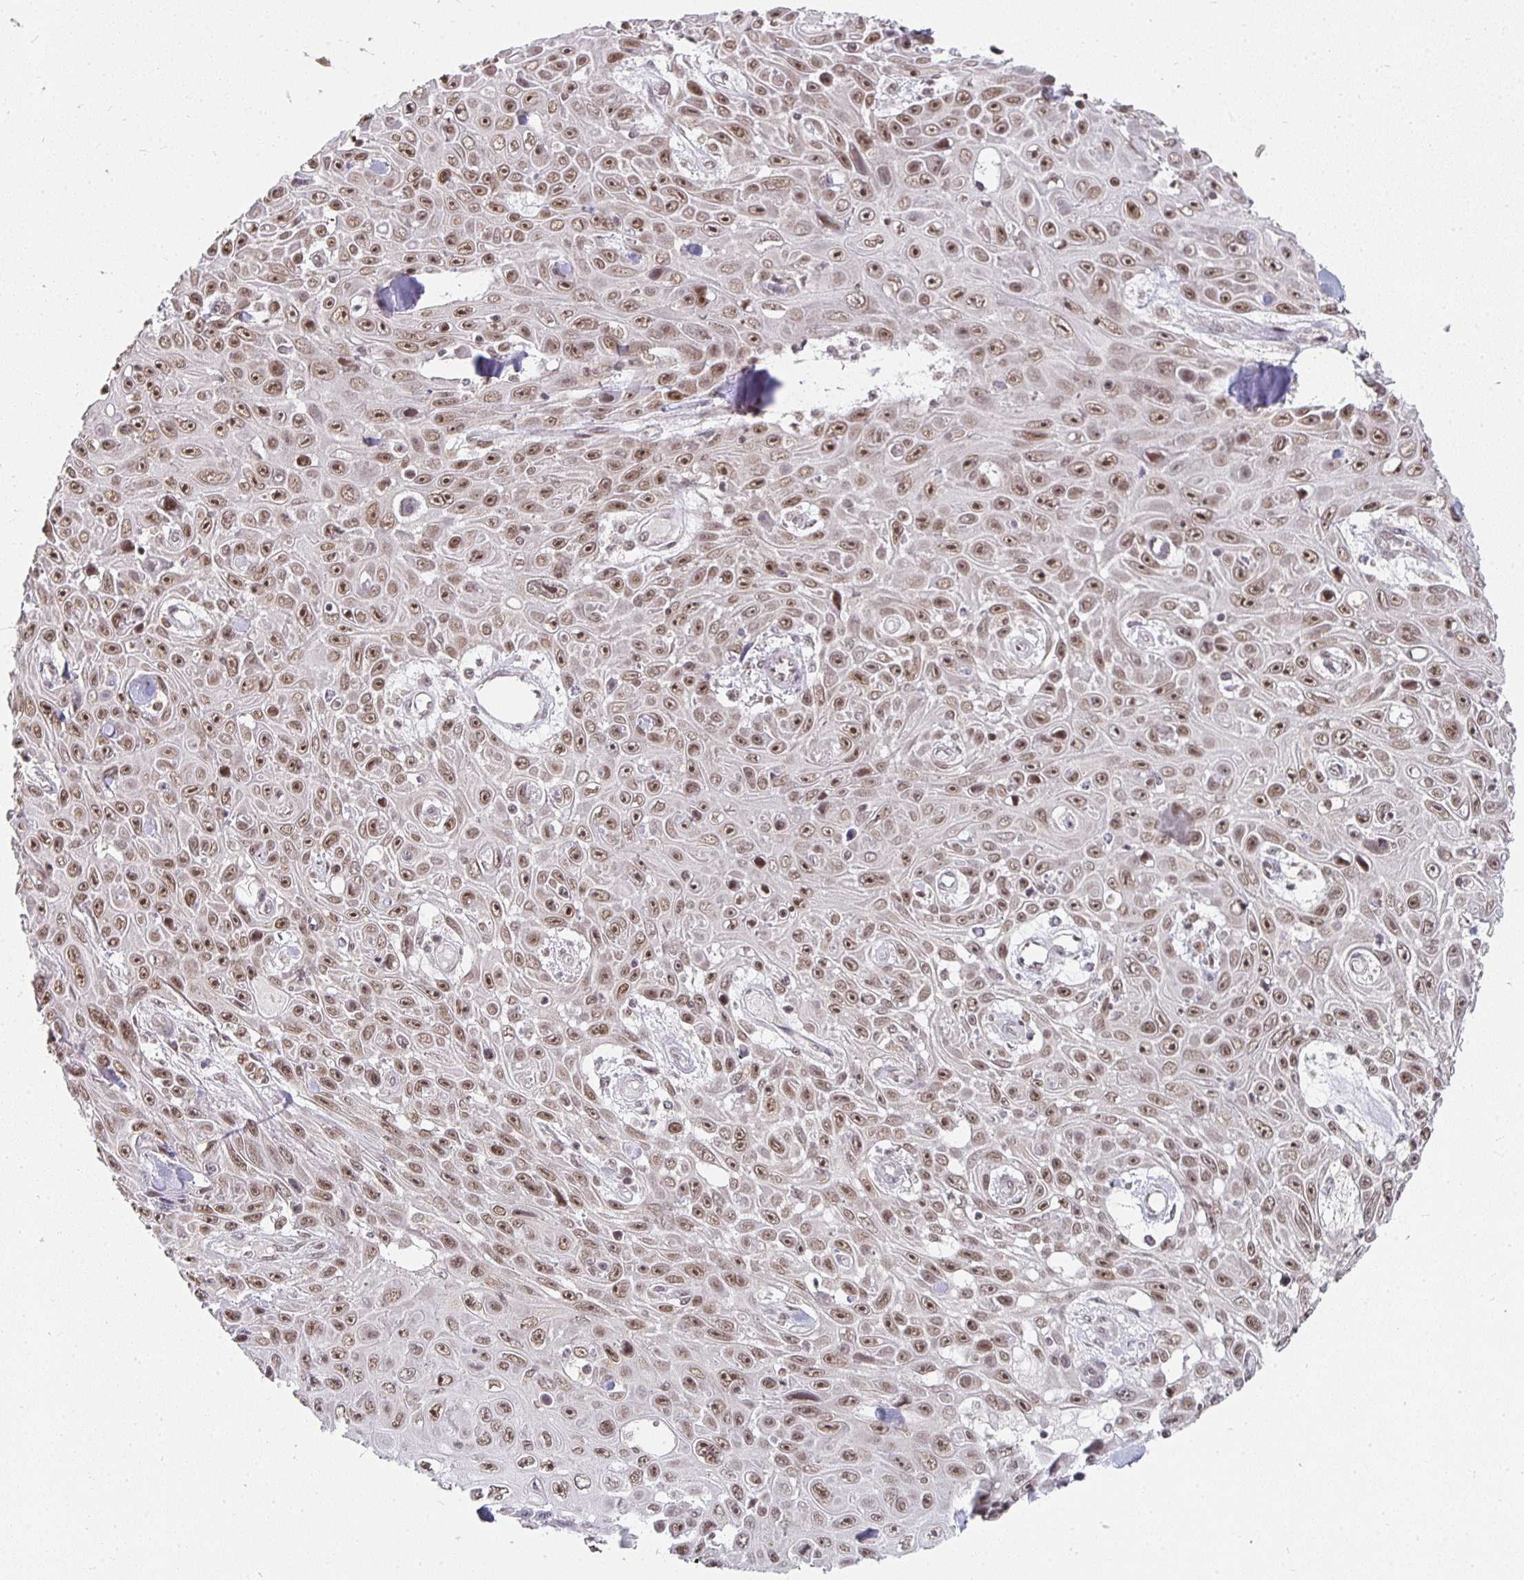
{"staining": {"intensity": "moderate", "quantity": ">75%", "location": "nuclear"}, "tissue": "skin cancer", "cell_type": "Tumor cells", "image_type": "cancer", "snomed": [{"axis": "morphology", "description": "Squamous cell carcinoma, NOS"}, {"axis": "topography", "description": "Skin"}], "caption": "The immunohistochemical stain highlights moderate nuclear positivity in tumor cells of skin cancer tissue. (Stains: DAB (3,3'-diaminobenzidine) in brown, nuclei in blue, Microscopy: brightfield microscopy at high magnification).", "gene": "SMARCA2", "patient": {"sex": "male", "age": 82}}